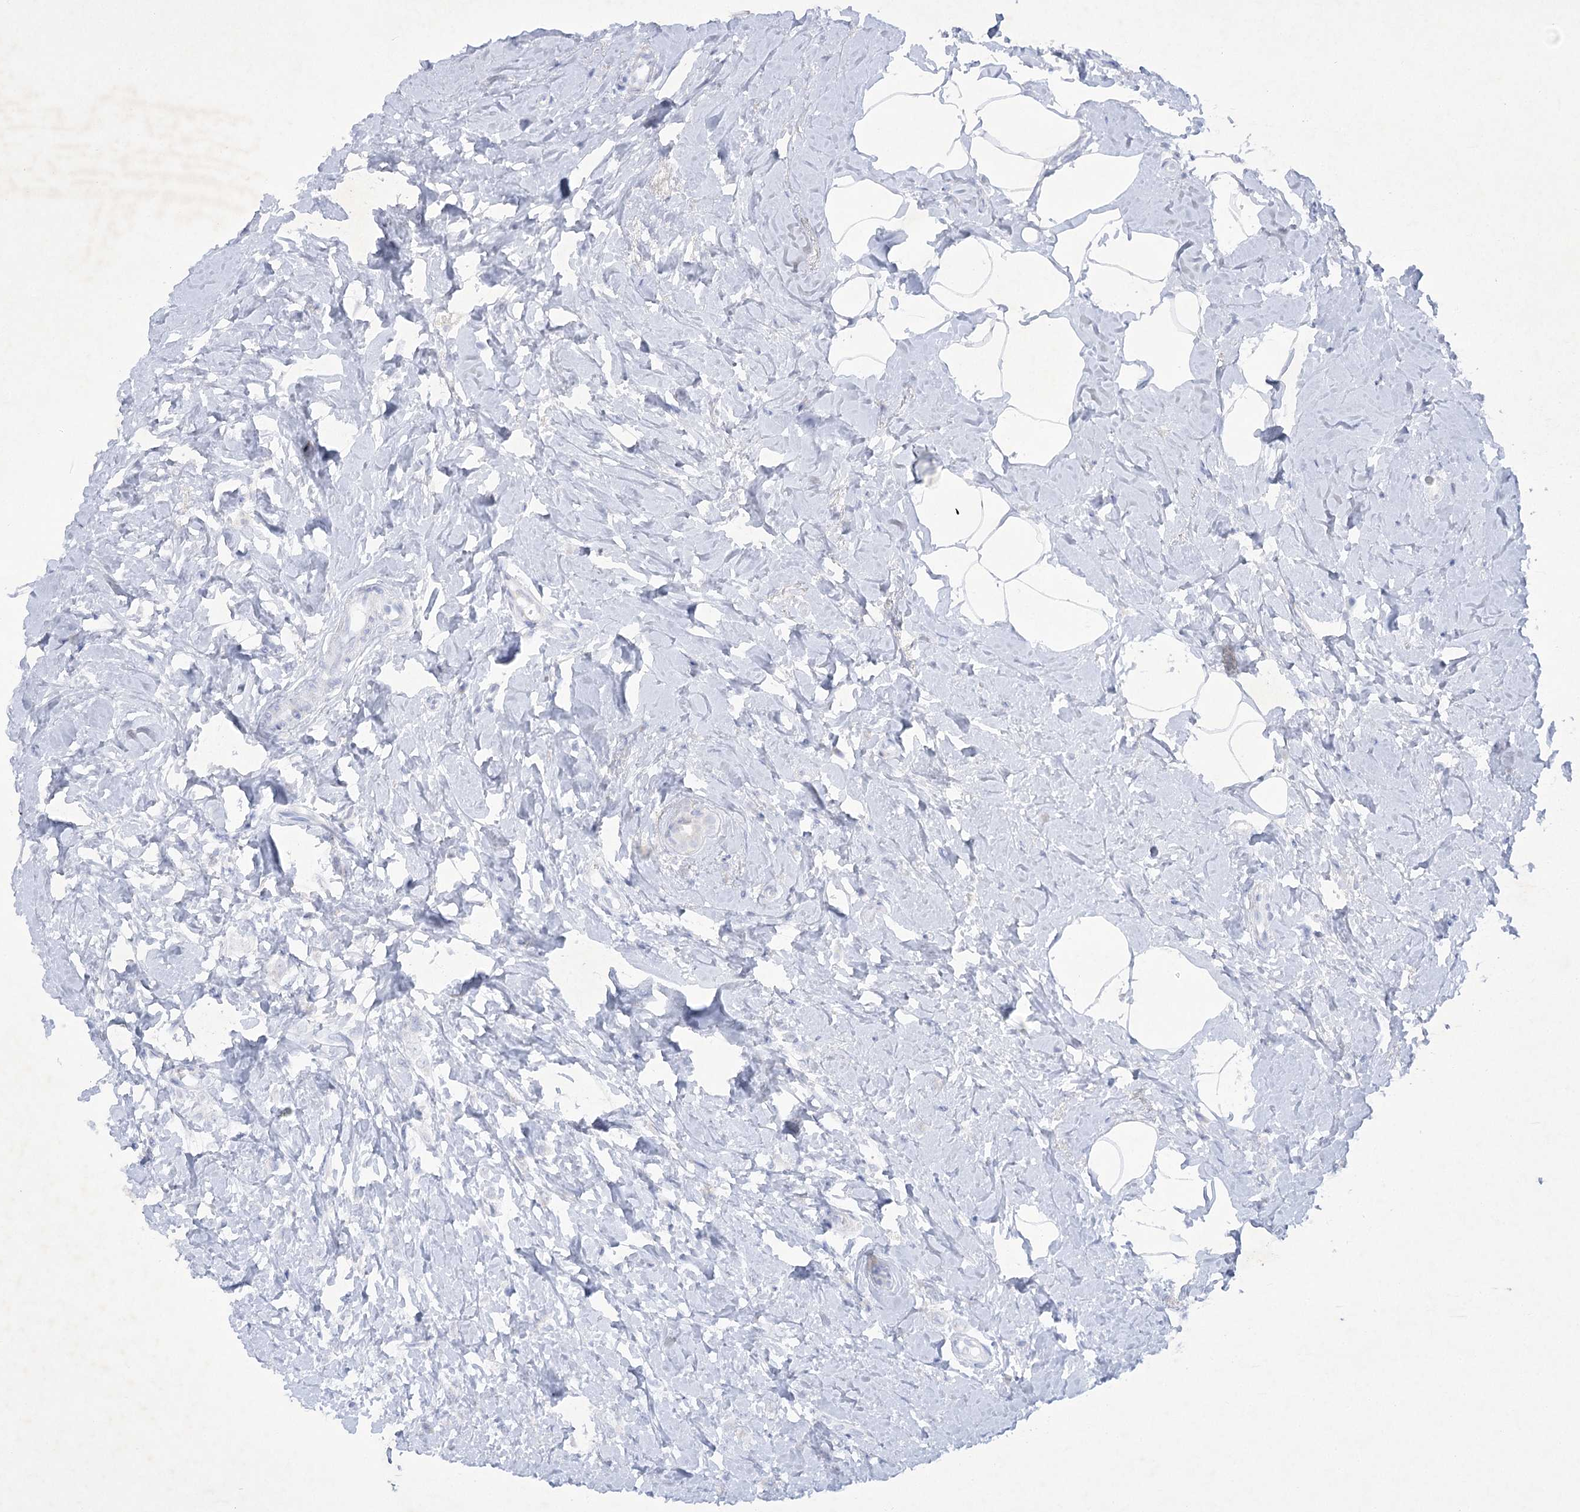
{"staining": {"intensity": "negative", "quantity": "none", "location": "none"}, "tissue": "breast cancer", "cell_type": "Tumor cells", "image_type": "cancer", "snomed": [{"axis": "morphology", "description": "Lobular carcinoma"}, {"axis": "topography", "description": "Breast"}], "caption": "This is an immunohistochemistry photomicrograph of breast cancer (lobular carcinoma). There is no positivity in tumor cells.", "gene": "GBF1", "patient": {"sex": "female", "age": 47}}